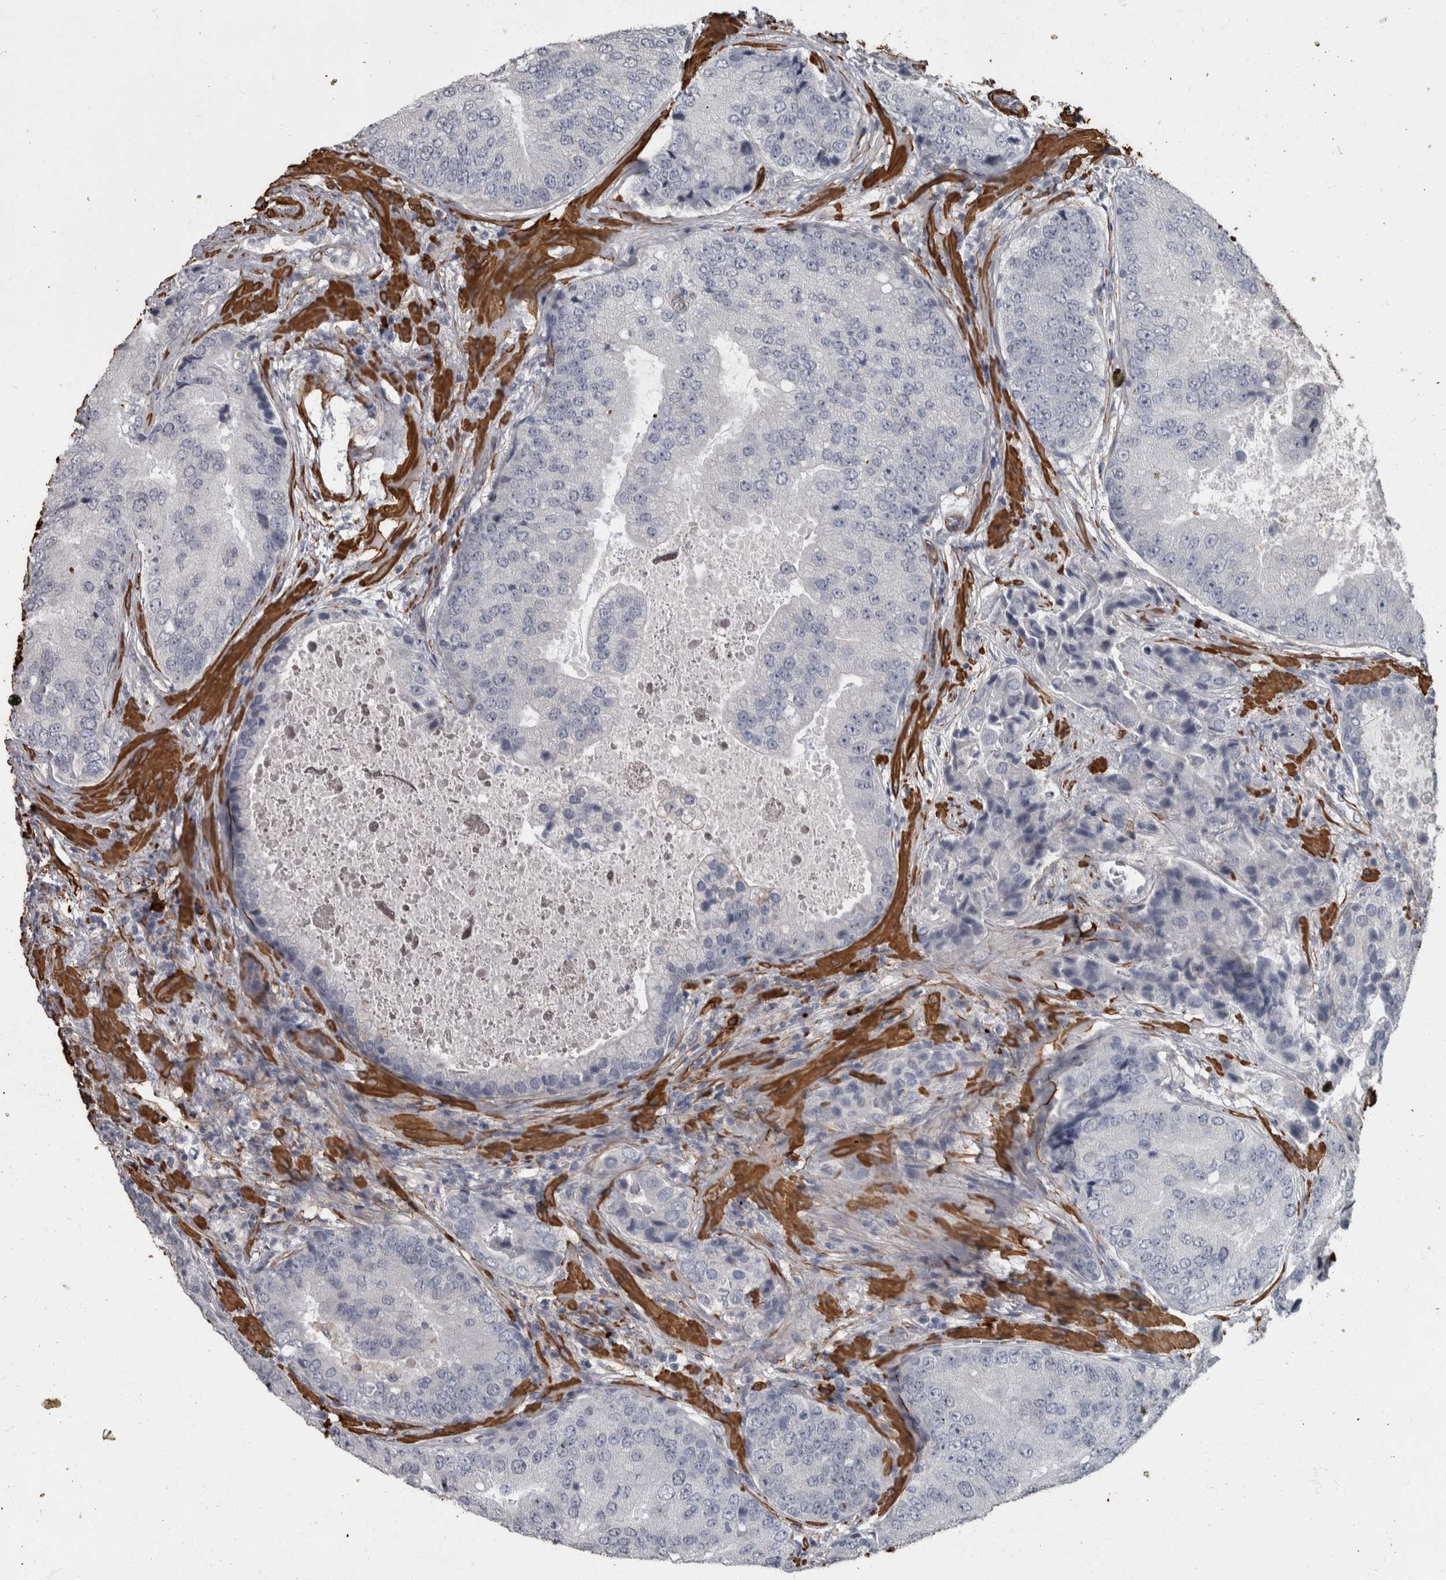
{"staining": {"intensity": "negative", "quantity": "none", "location": "none"}, "tissue": "prostate cancer", "cell_type": "Tumor cells", "image_type": "cancer", "snomed": [{"axis": "morphology", "description": "Adenocarcinoma, High grade"}, {"axis": "topography", "description": "Prostate"}], "caption": "A high-resolution image shows immunohistochemistry (IHC) staining of high-grade adenocarcinoma (prostate), which reveals no significant staining in tumor cells.", "gene": "MASTL", "patient": {"sex": "male", "age": 70}}